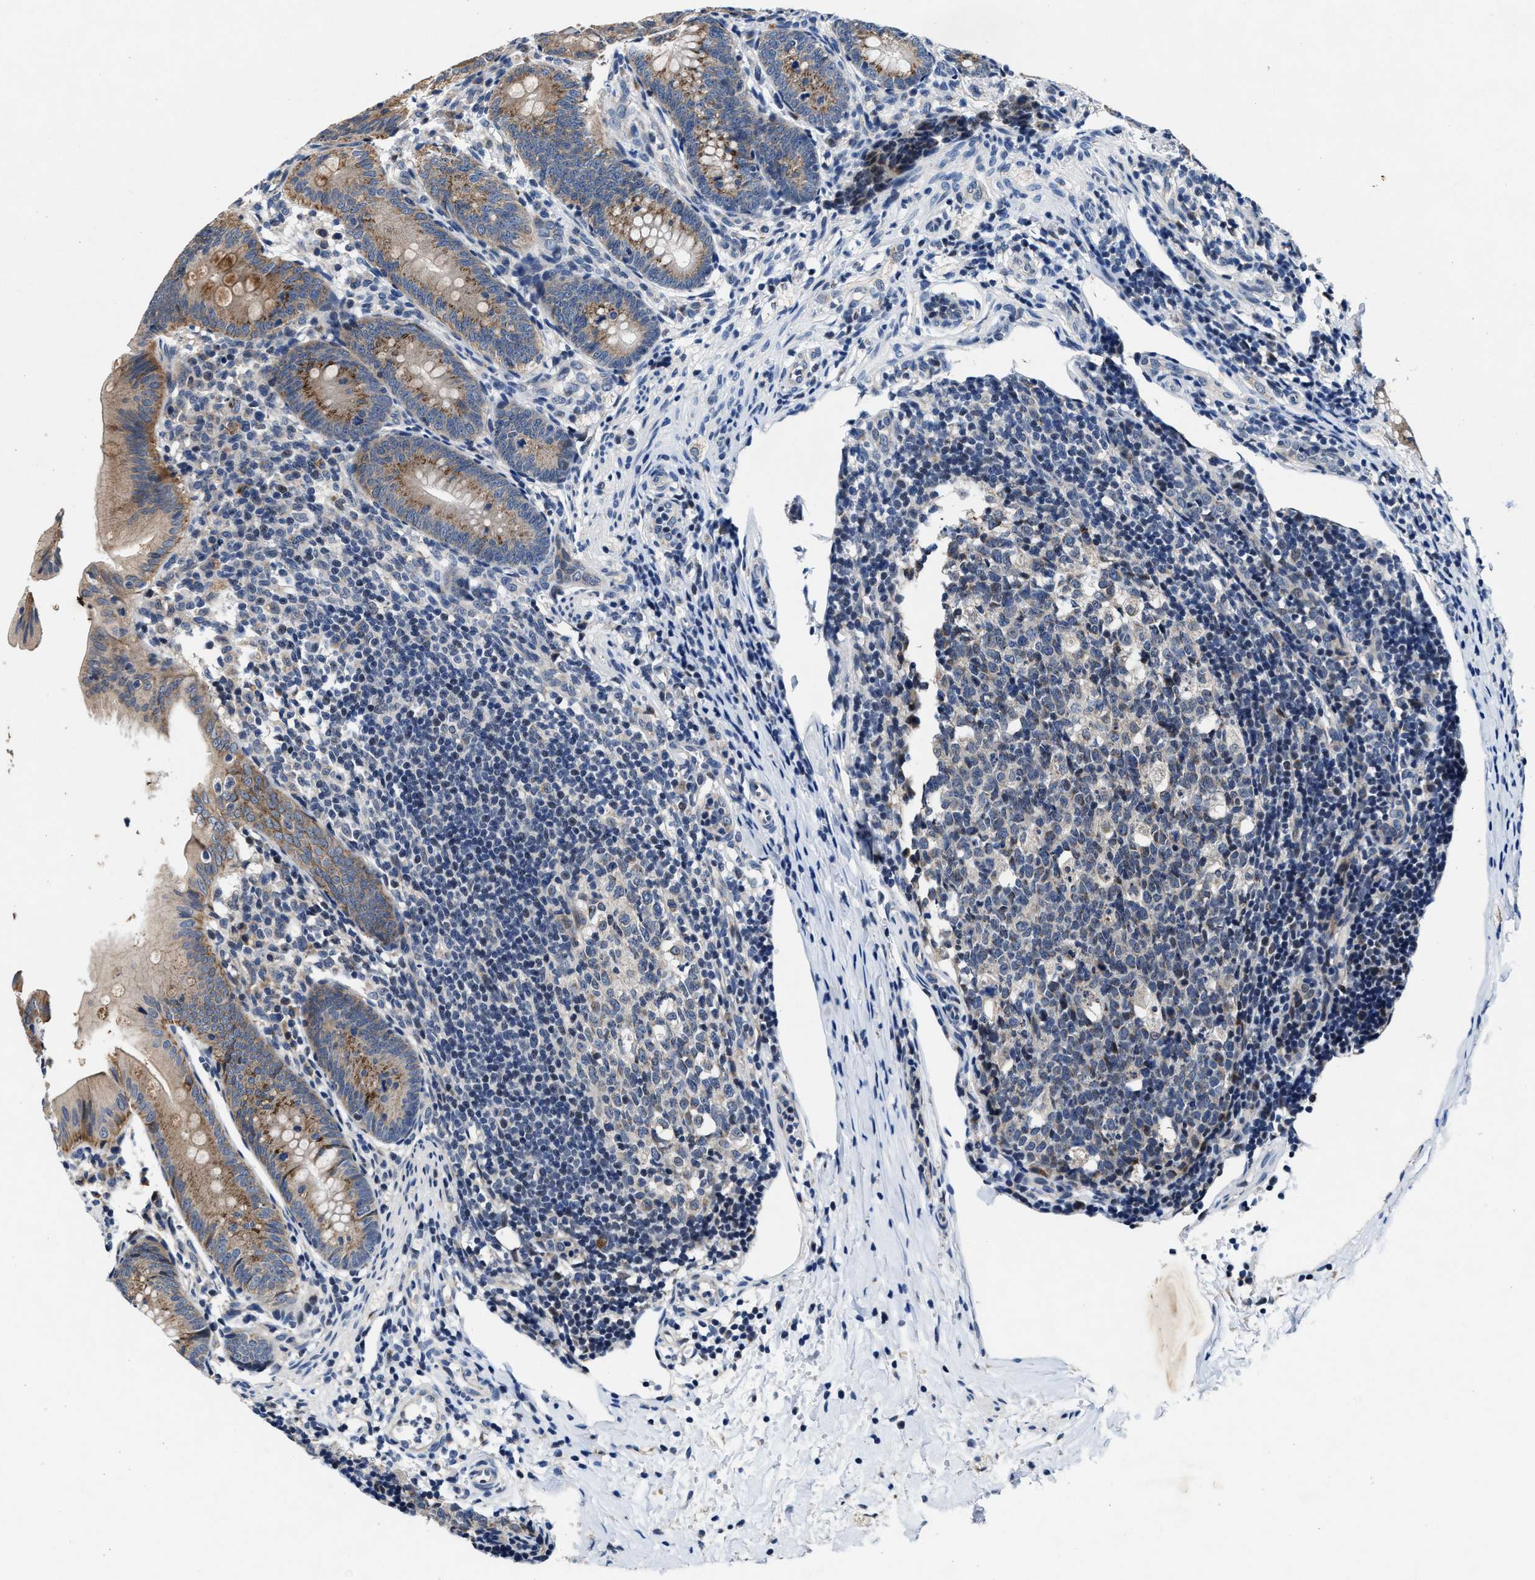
{"staining": {"intensity": "moderate", "quantity": ">75%", "location": "cytoplasmic/membranous"}, "tissue": "appendix", "cell_type": "Glandular cells", "image_type": "normal", "snomed": [{"axis": "morphology", "description": "Normal tissue, NOS"}, {"axis": "topography", "description": "Appendix"}], "caption": "An image showing moderate cytoplasmic/membranous expression in approximately >75% of glandular cells in unremarkable appendix, as visualized by brown immunohistochemical staining.", "gene": "TMEM53", "patient": {"sex": "male", "age": 1}}